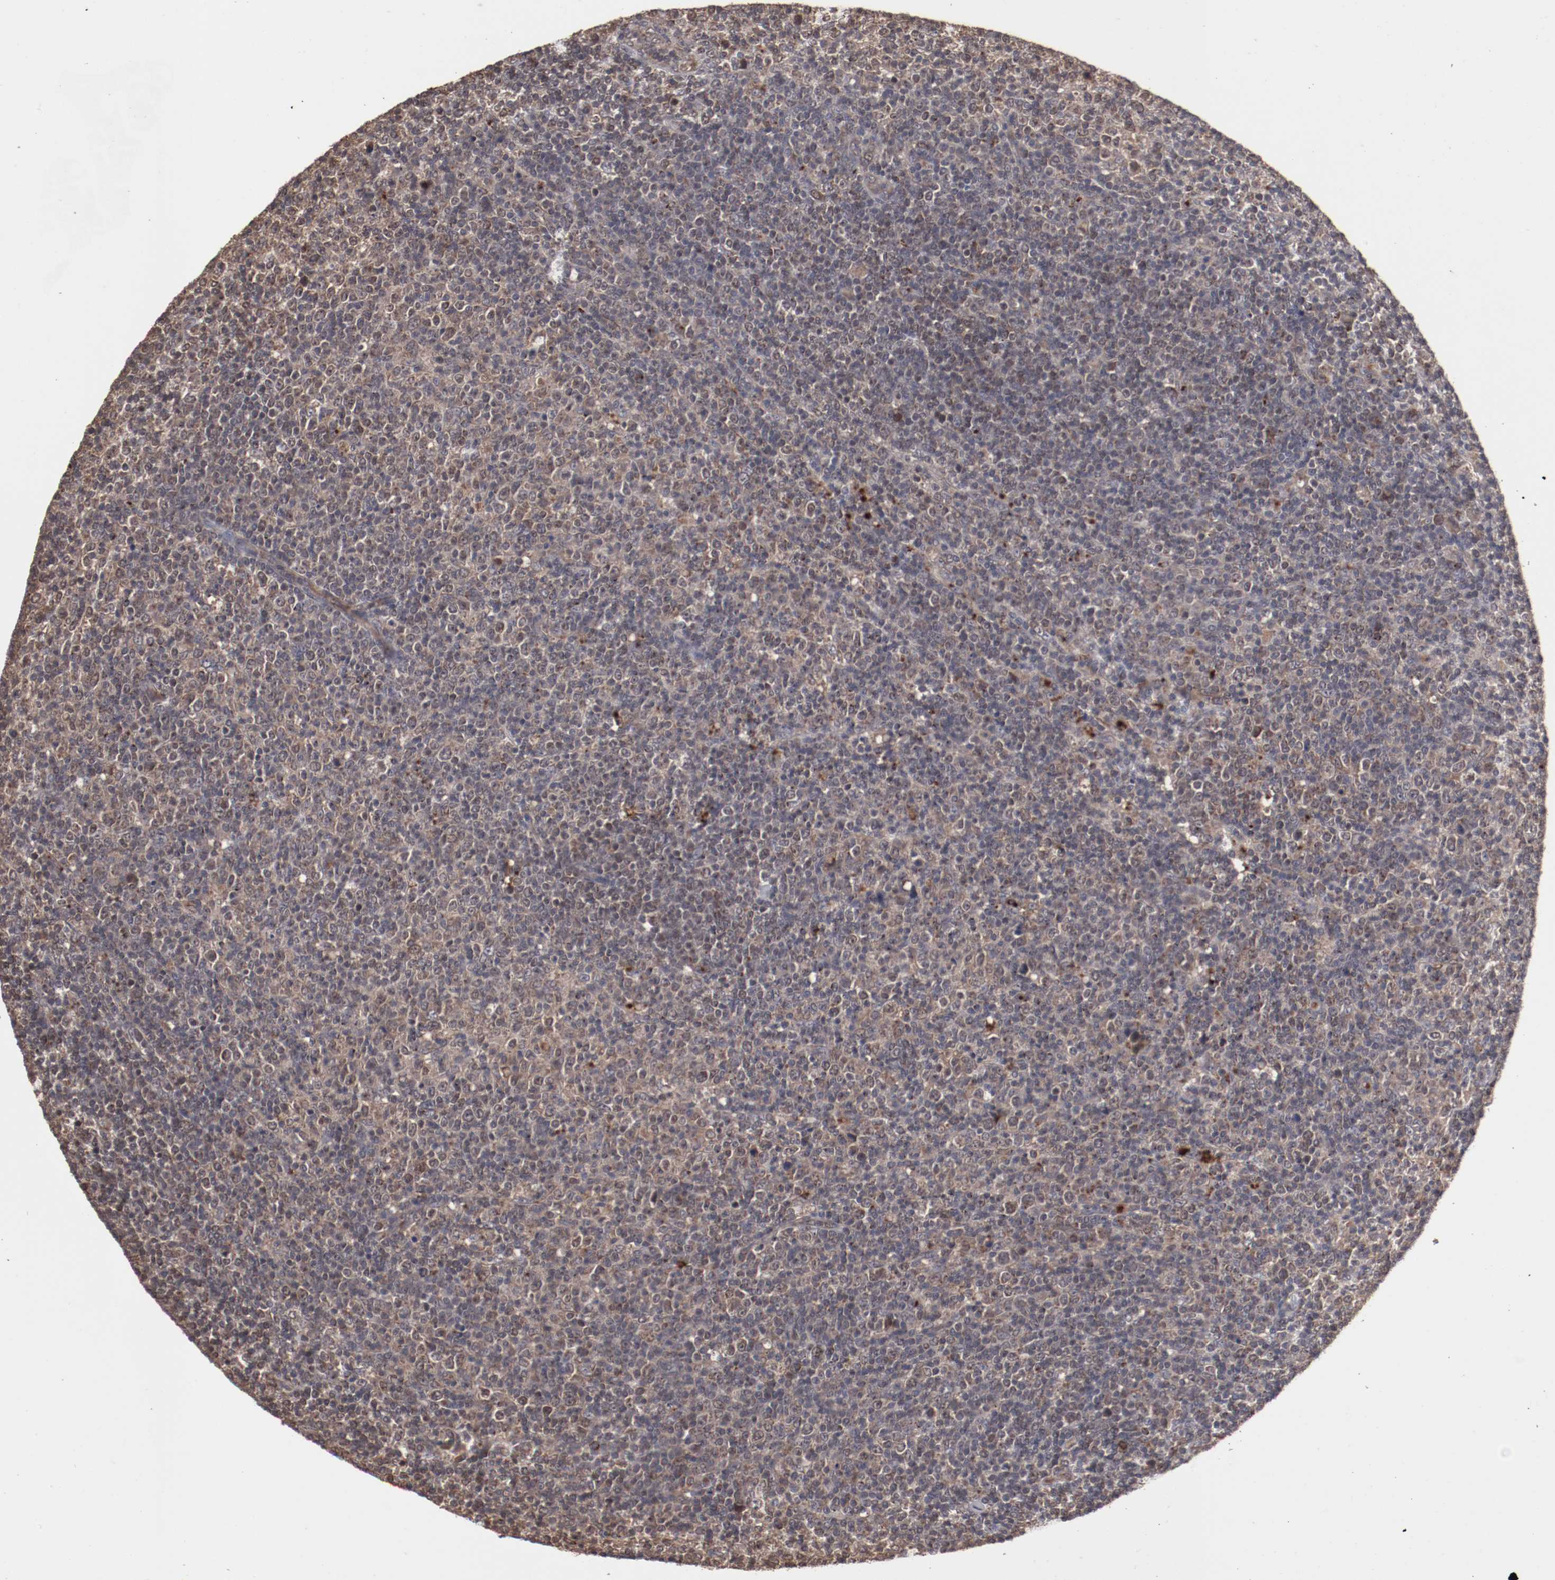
{"staining": {"intensity": "weak", "quantity": ">75%", "location": "cytoplasmic/membranous"}, "tissue": "lymphoma", "cell_type": "Tumor cells", "image_type": "cancer", "snomed": [{"axis": "morphology", "description": "Malignant lymphoma, non-Hodgkin's type, Low grade"}, {"axis": "topography", "description": "Lymph node"}], "caption": "Immunohistochemical staining of lymphoma displays low levels of weak cytoplasmic/membranous expression in about >75% of tumor cells.", "gene": "TENM1", "patient": {"sex": "male", "age": 70}}